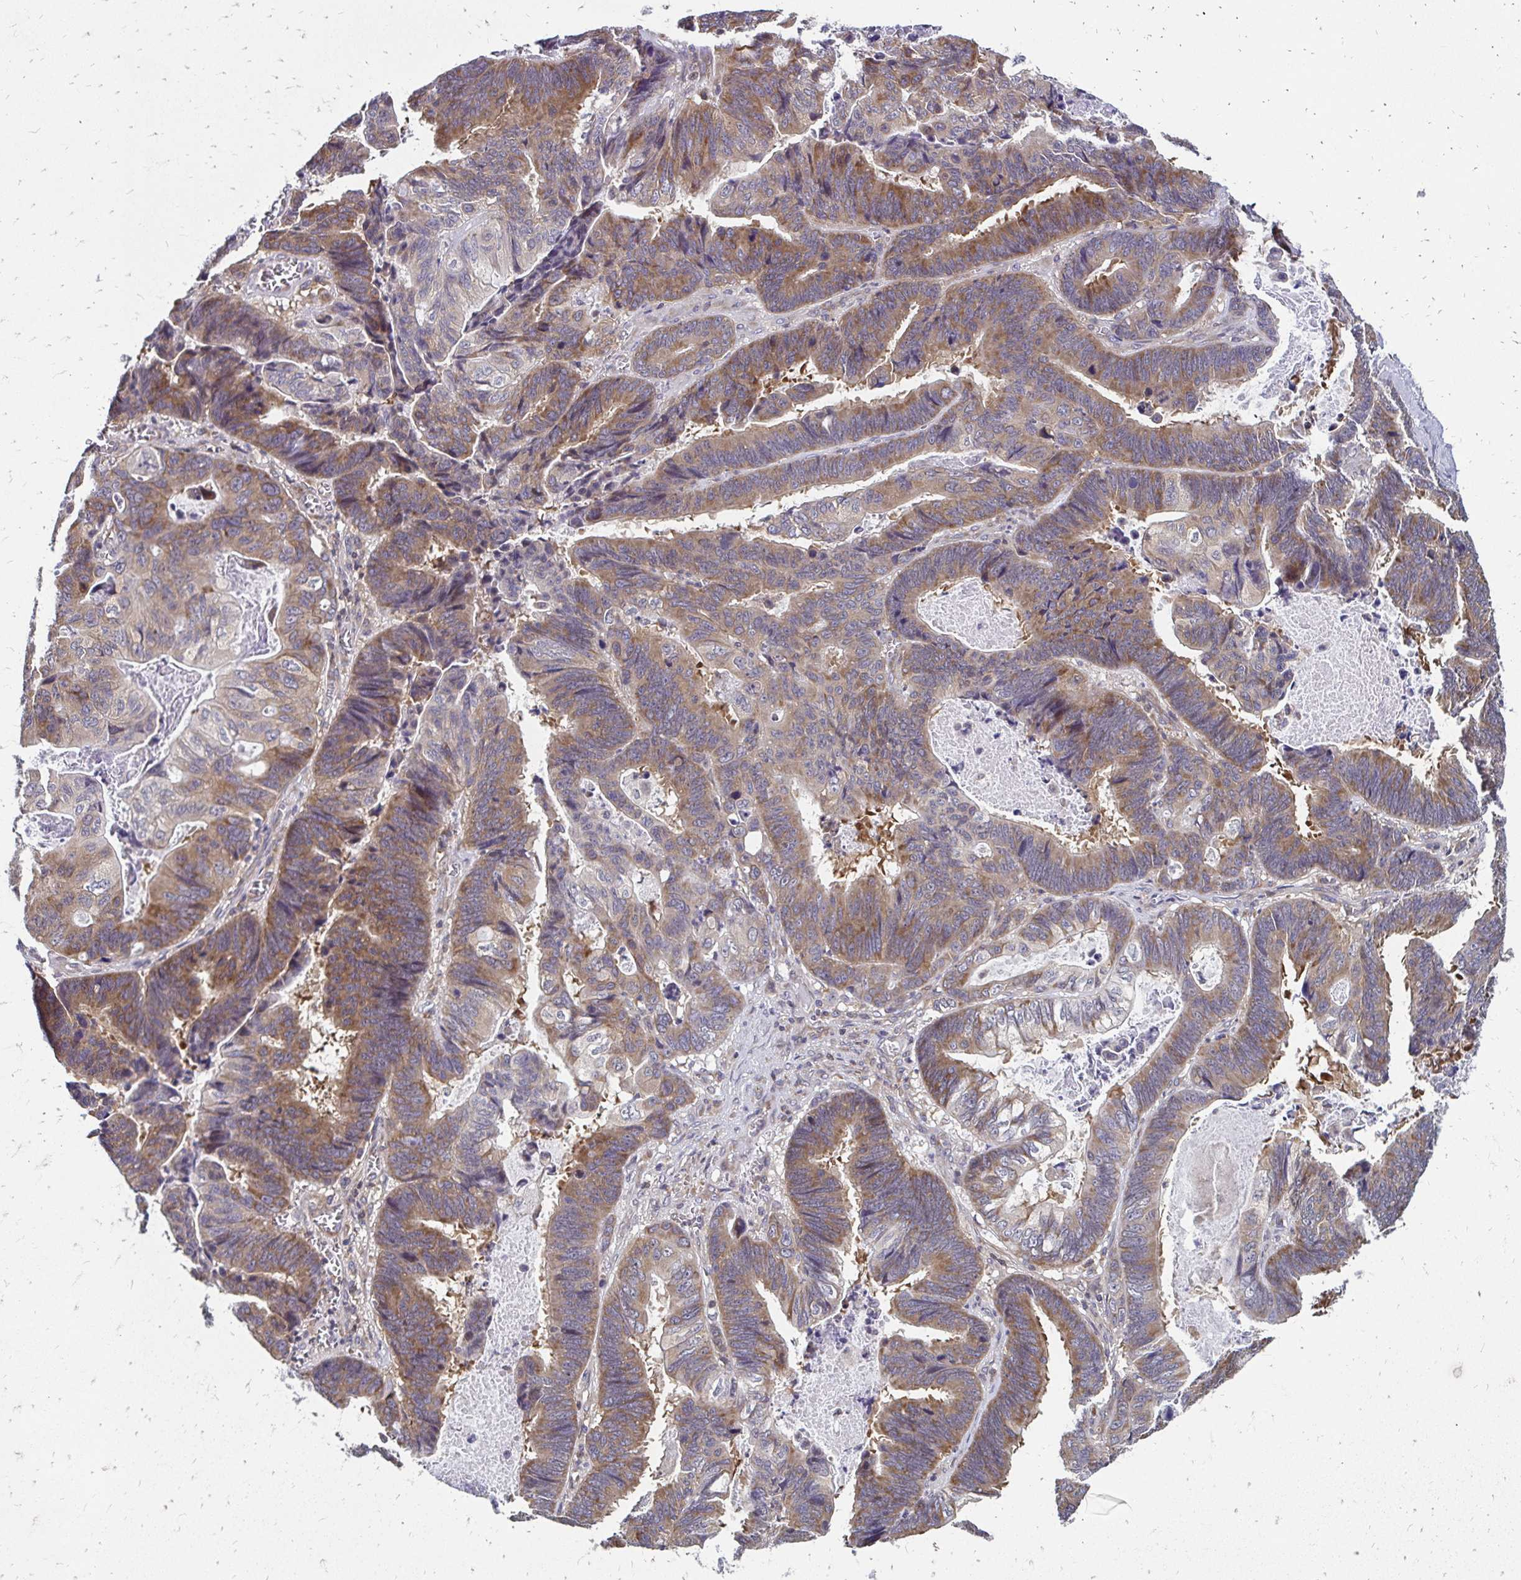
{"staining": {"intensity": "moderate", "quantity": ">75%", "location": "cytoplasmic/membranous"}, "tissue": "lung cancer", "cell_type": "Tumor cells", "image_type": "cancer", "snomed": [{"axis": "morphology", "description": "Aneuploidy"}, {"axis": "morphology", "description": "Adenocarcinoma, NOS"}, {"axis": "morphology", "description": "Adenocarcinoma primary or metastatic"}, {"axis": "topography", "description": "Lung"}], "caption": "Moderate cytoplasmic/membranous staining is seen in approximately >75% of tumor cells in adenocarcinoma primary or metastatic (lung). (DAB (3,3'-diaminobenzidine) IHC, brown staining for protein, blue staining for nuclei).", "gene": "CBX7", "patient": {"sex": "female", "age": 75}}